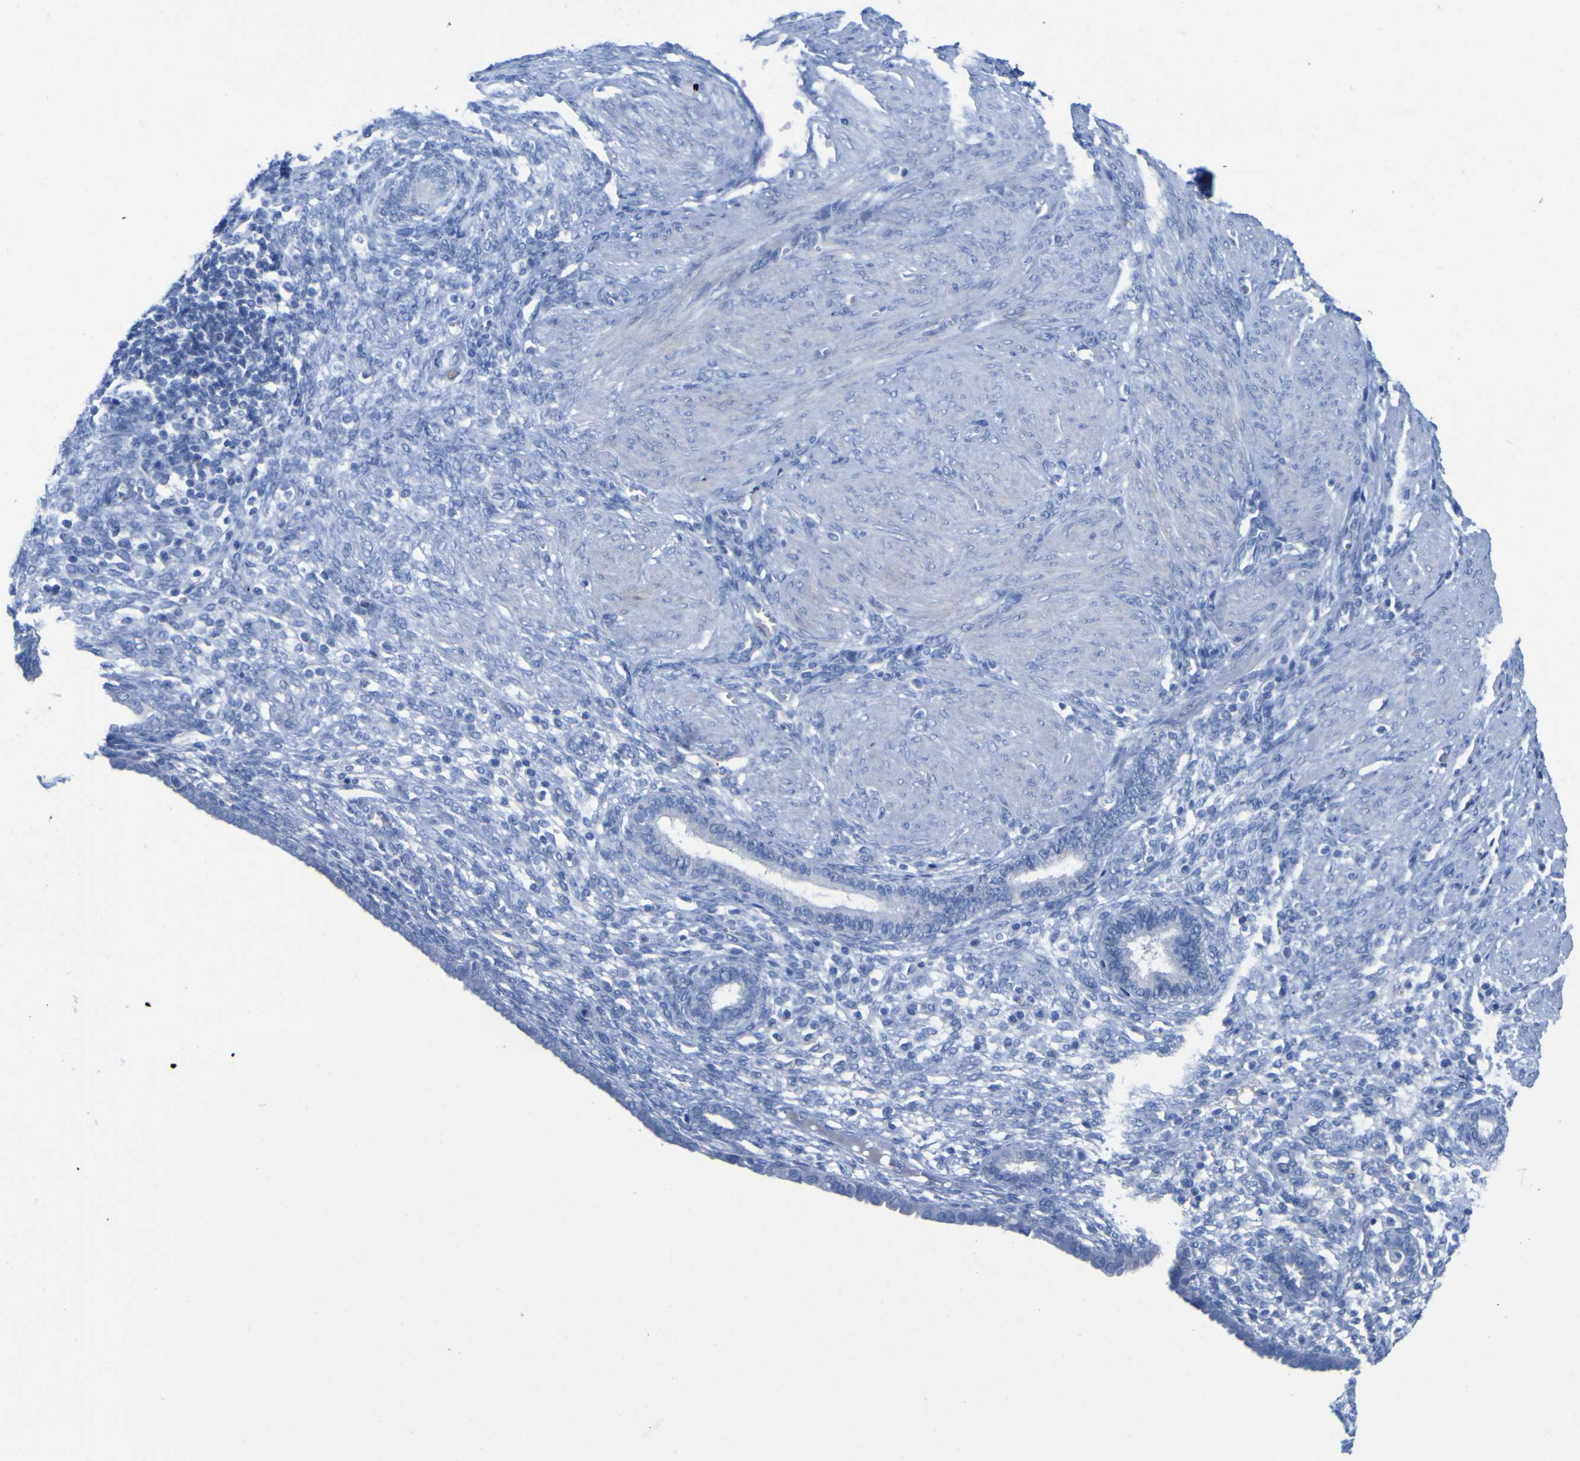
{"staining": {"intensity": "negative", "quantity": "none", "location": "none"}, "tissue": "endometrium", "cell_type": "Cells in endometrial stroma", "image_type": "normal", "snomed": [{"axis": "morphology", "description": "Normal tissue, NOS"}, {"axis": "topography", "description": "Endometrium"}], "caption": "The micrograph demonstrates no significant positivity in cells in endometrial stroma of endometrium. The staining is performed using DAB (3,3'-diaminobenzidine) brown chromogen with nuclei counter-stained in using hematoxylin.", "gene": "GCM1", "patient": {"sex": "female", "age": 72}}